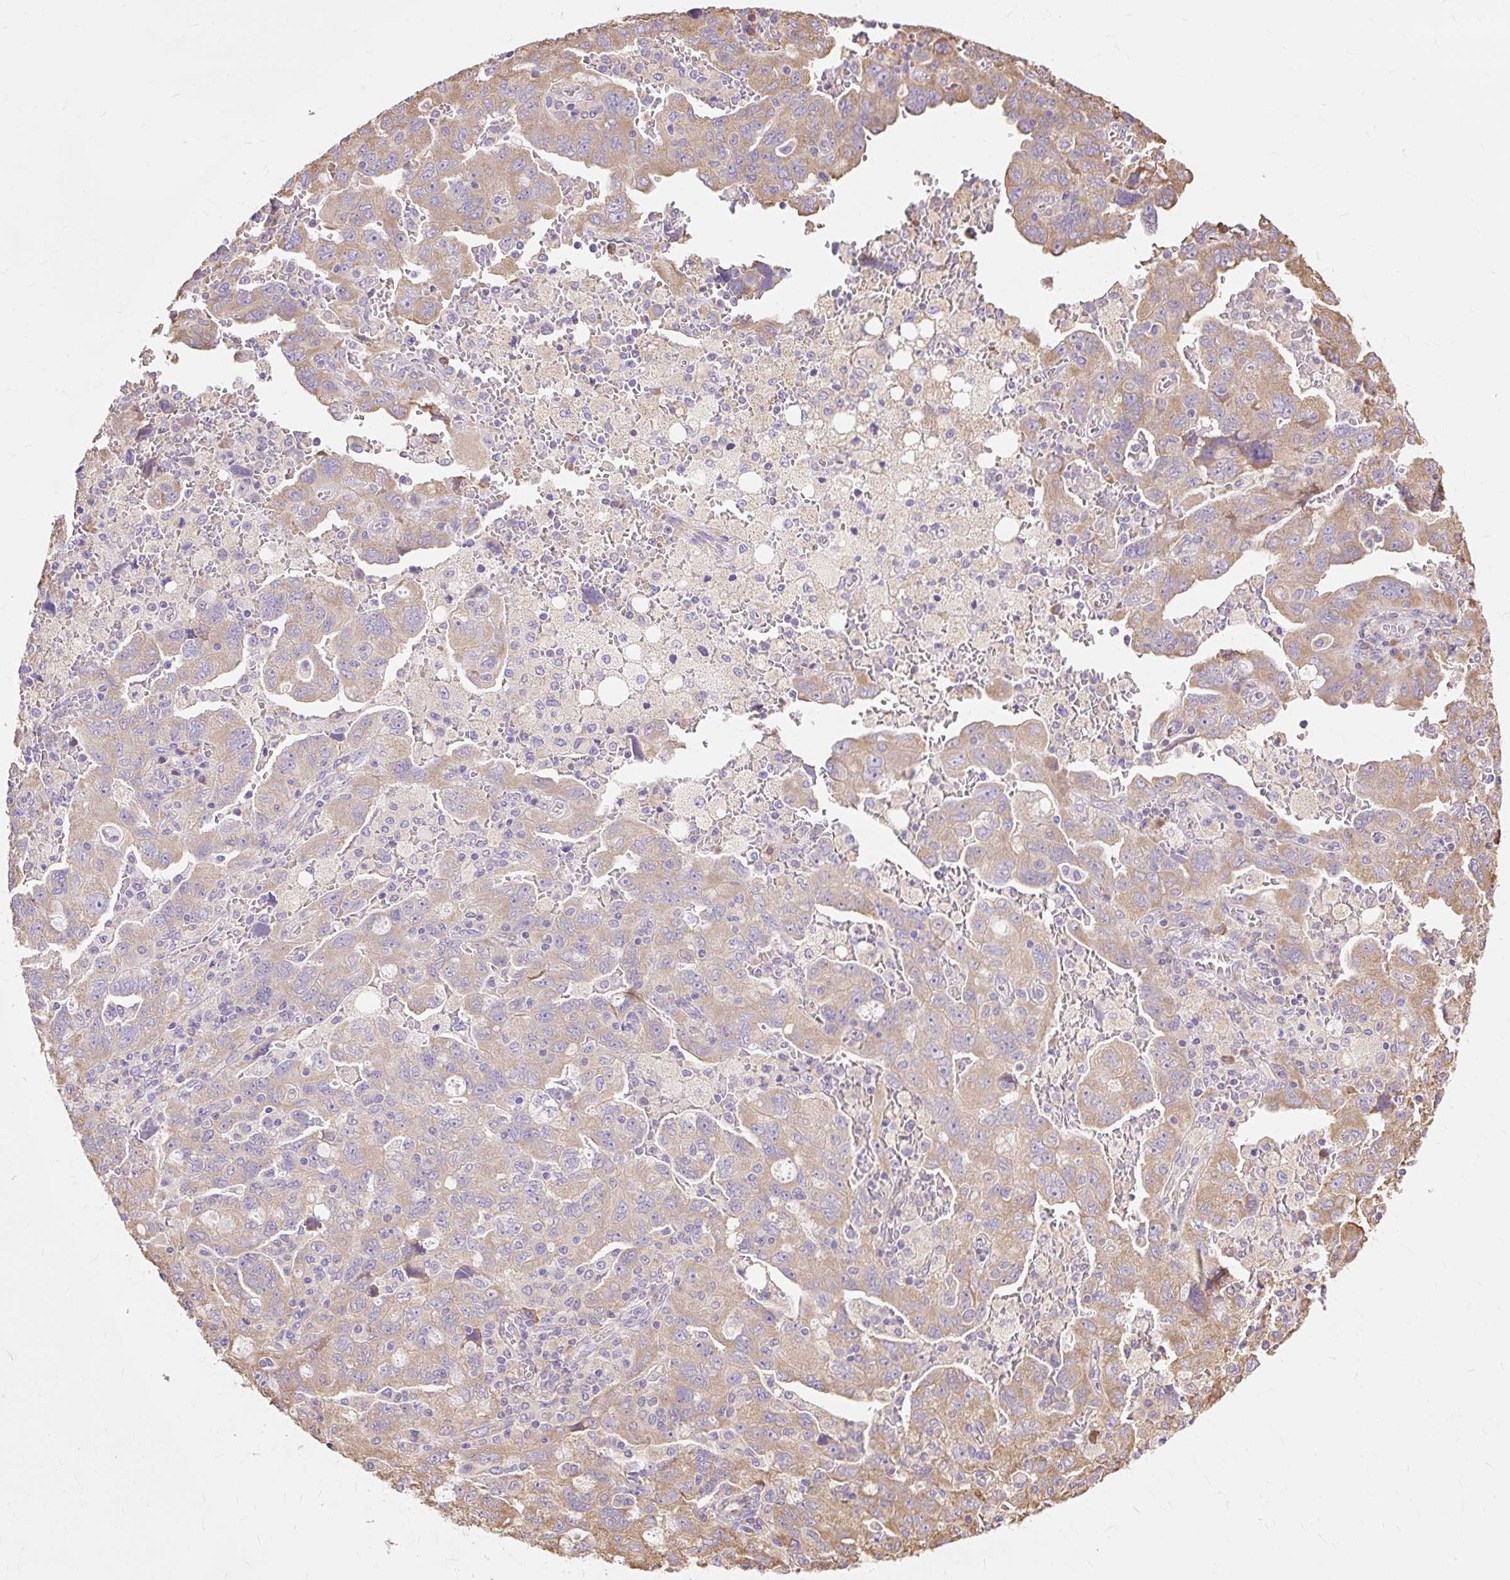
{"staining": {"intensity": "weak", "quantity": "25%-75%", "location": "cytoplasmic/membranous"}, "tissue": "ovarian cancer", "cell_type": "Tumor cells", "image_type": "cancer", "snomed": [{"axis": "morphology", "description": "Carcinoma, NOS"}, {"axis": "morphology", "description": "Cystadenocarcinoma, serous, NOS"}, {"axis": "topography", "description": "Ovary"}], "caption": "Carcinoma (ovarian) was stained to show a protein in brown. There is low levels of weak cytoplasmic/membranous expression in approximately 25%-75% of tumor cells. The staining was performed using DAB (3,3'-diaminobenzidine), with brown indicating positive protein expression. Nuclei are stained blue with hematoxylin.", "gene": "RPS17", "patient": {"sex": "female", "age": 69}}